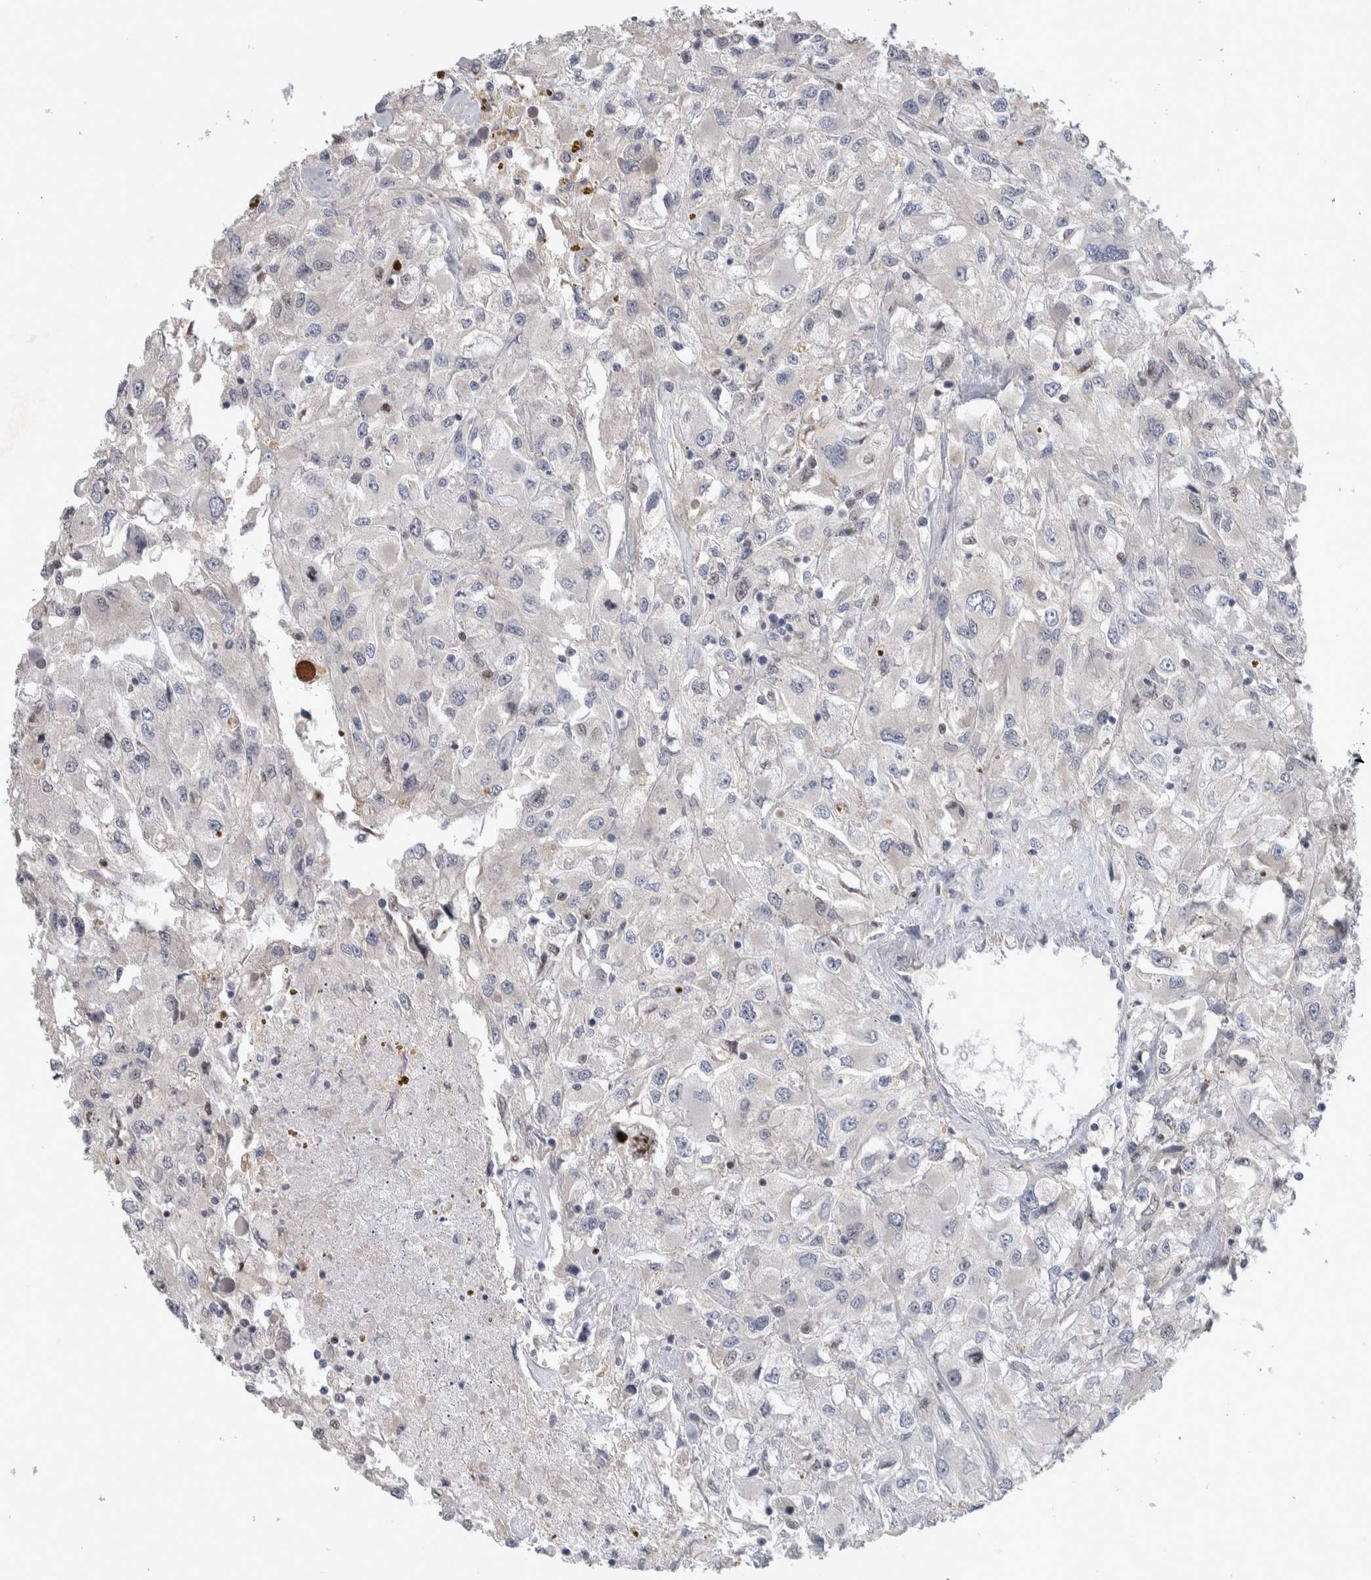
{"staining": {"intensity": "negative", "quantity": "none", "location": "none"}, "tissue": "renal cancer", "cell_type": "Tumor cells", "image_type": "cancer", "snomed": [{"axis": "morphology", "description": "Adenocarcinoma, NOS"}, {"axis": "topography", "description": "Kidney"}], "caption": "High power microscopy micrograph of an IHC photomicrograph of renal cancer (adenocarcinoma), revealing no significant positivity in tumor cells.", "gene": "NFKB2", "patient": {"sex": "female", "age": 52}}